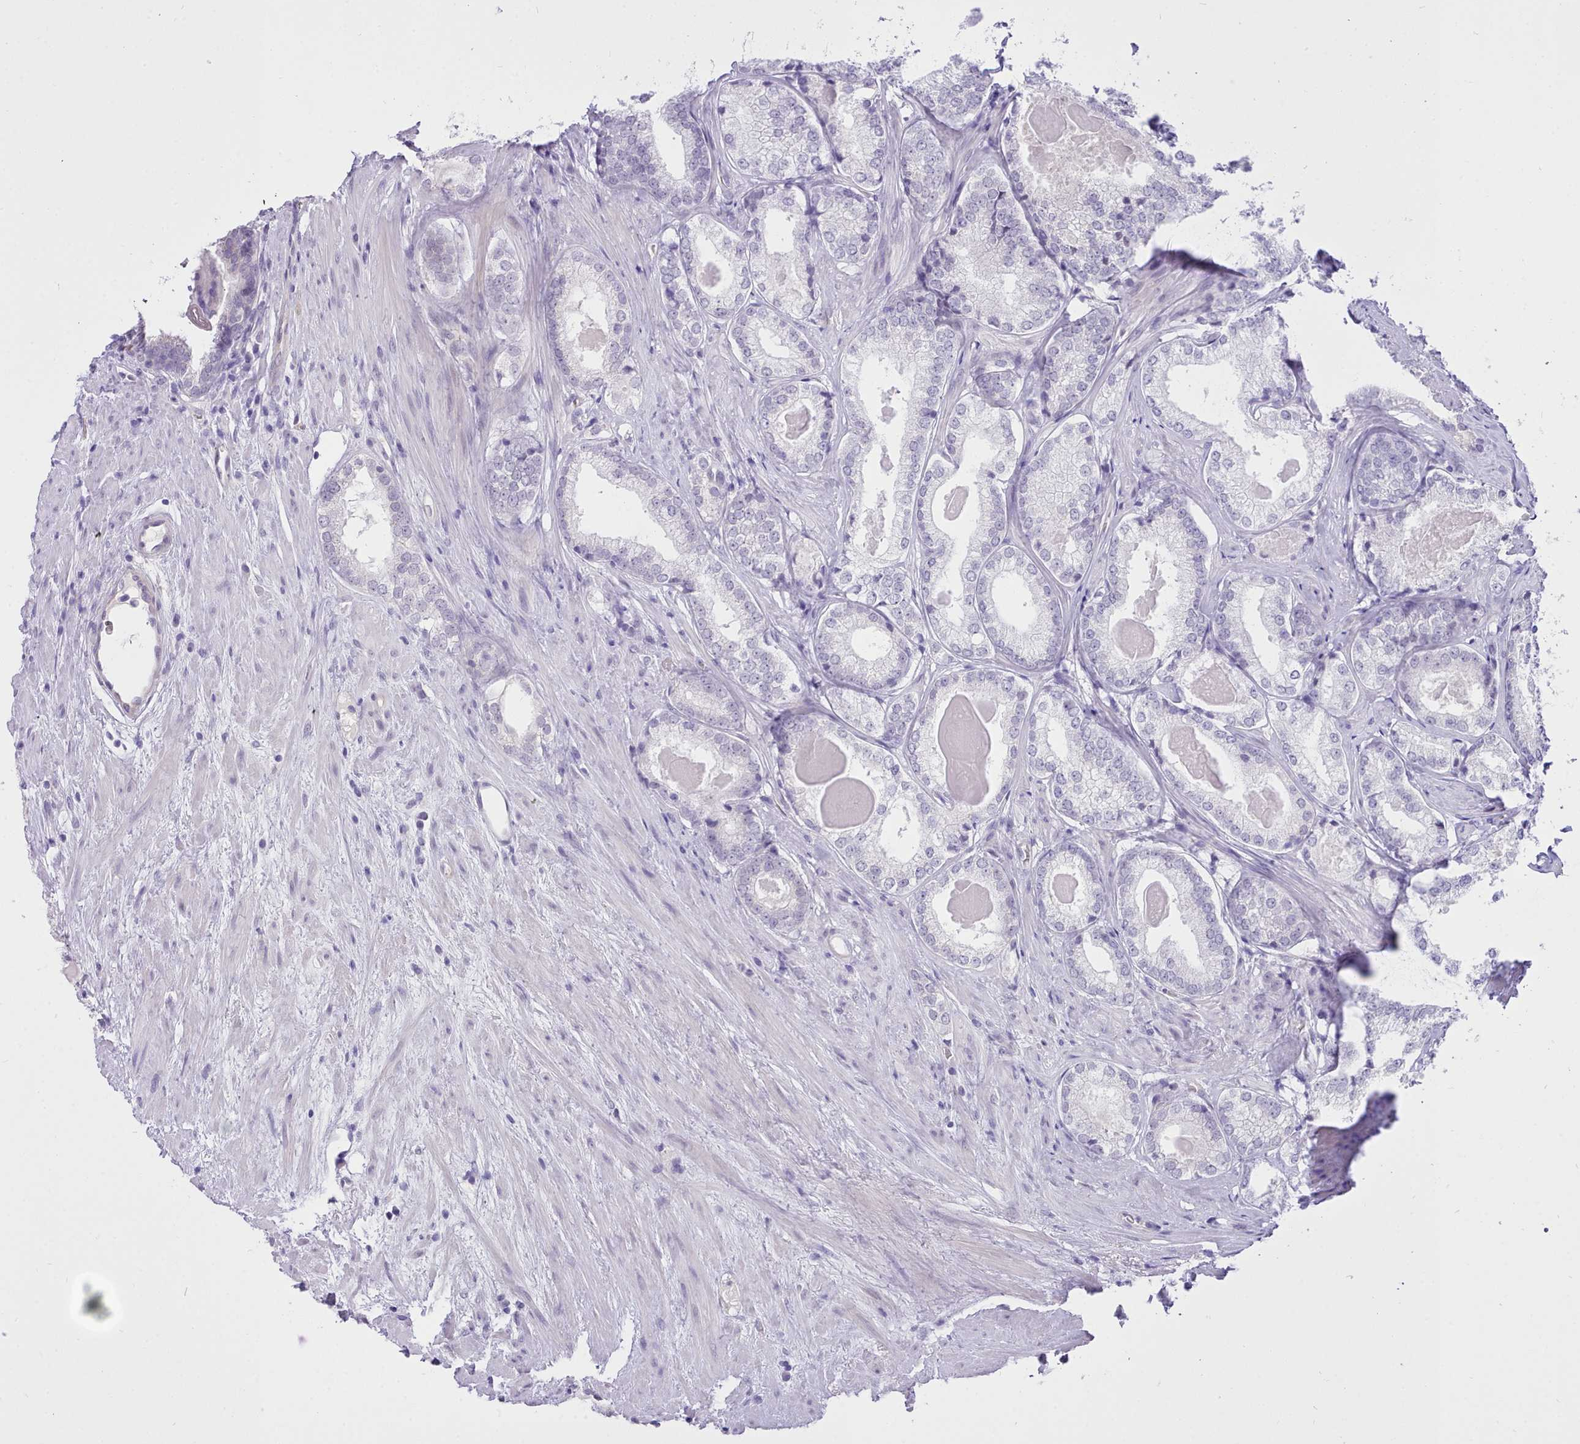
{"staining": {"intensity": "negative", "quantity": "none", "location": "none"}, "tissue": "prostate cancer", "cell_type": "Tumor cells", "image_type": "cancer", "snomed": [{"axis": "morphology", "description": "Adenocarcinoma, Low grade"}, {"axis": "topography", "description": "Prostate"}], "caption": "The immunohistochemistry micrograph has no significant positivity in tumor cells of low-grade adenocarcinoma (prostate) tissue.", "gene": "LRRC37A", "patient": {"sex": "male", "age": 68}}